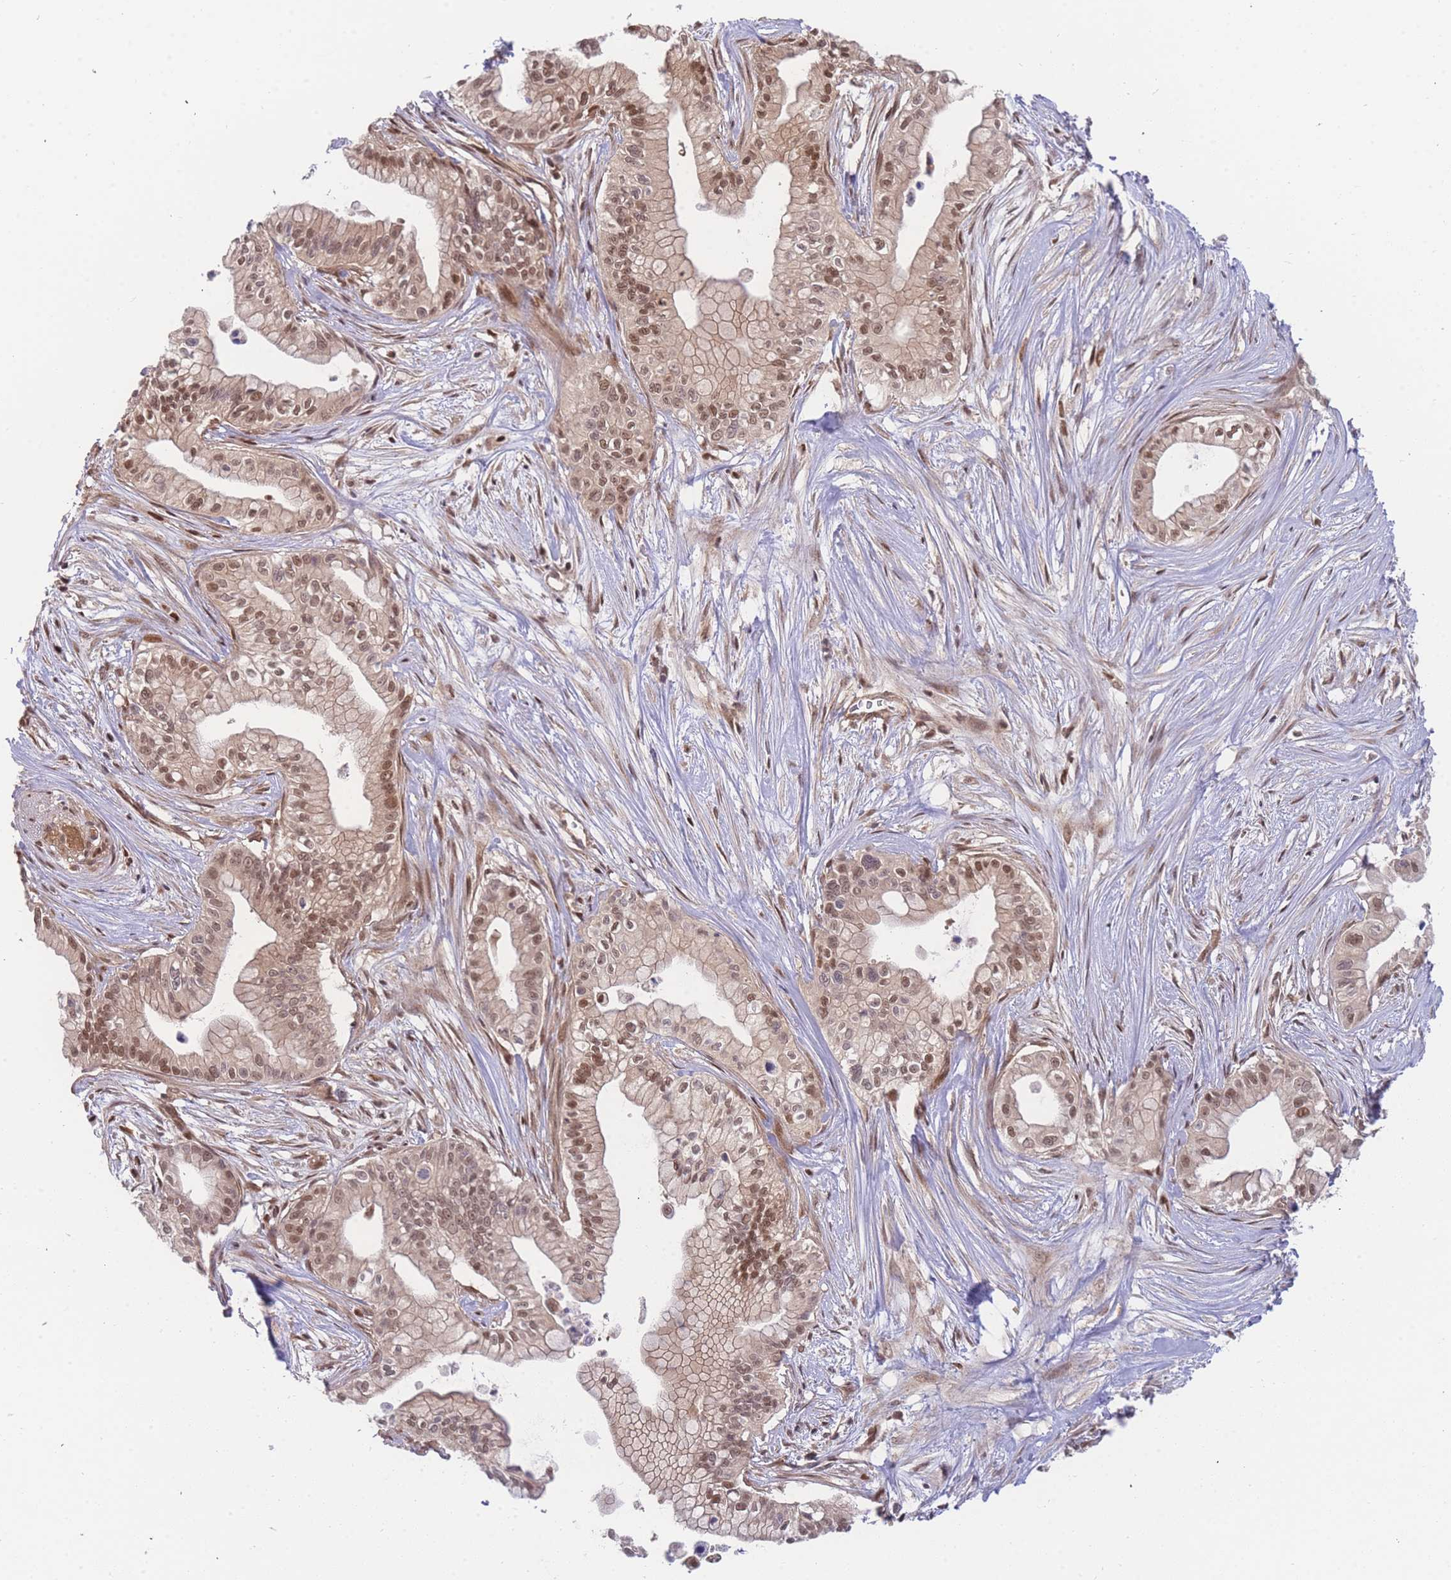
{"staining": {"intensity": "moderate", "quantity": ">75%", "location": "cytoplasmic/membranous,nuclear"}, "tissue": "pancreatic cancer", "cell_type": "Tumor cells", "image_type": "cancer", "snomed": [{"axis": "morphology", "description": "Adenocarcinoma, NOS"}, {"axis": "topography", "description": "Pancreas"}], "caption": "A medium amount of moderate cytoplasmic/membranous and nuclear staining is seen in approximately >75% of tumor cells in pancreatic cancer (adenocarcinoma) tissue.", "gene": "KIAA1191", "patient": {"sex": "male", "age": 78}}